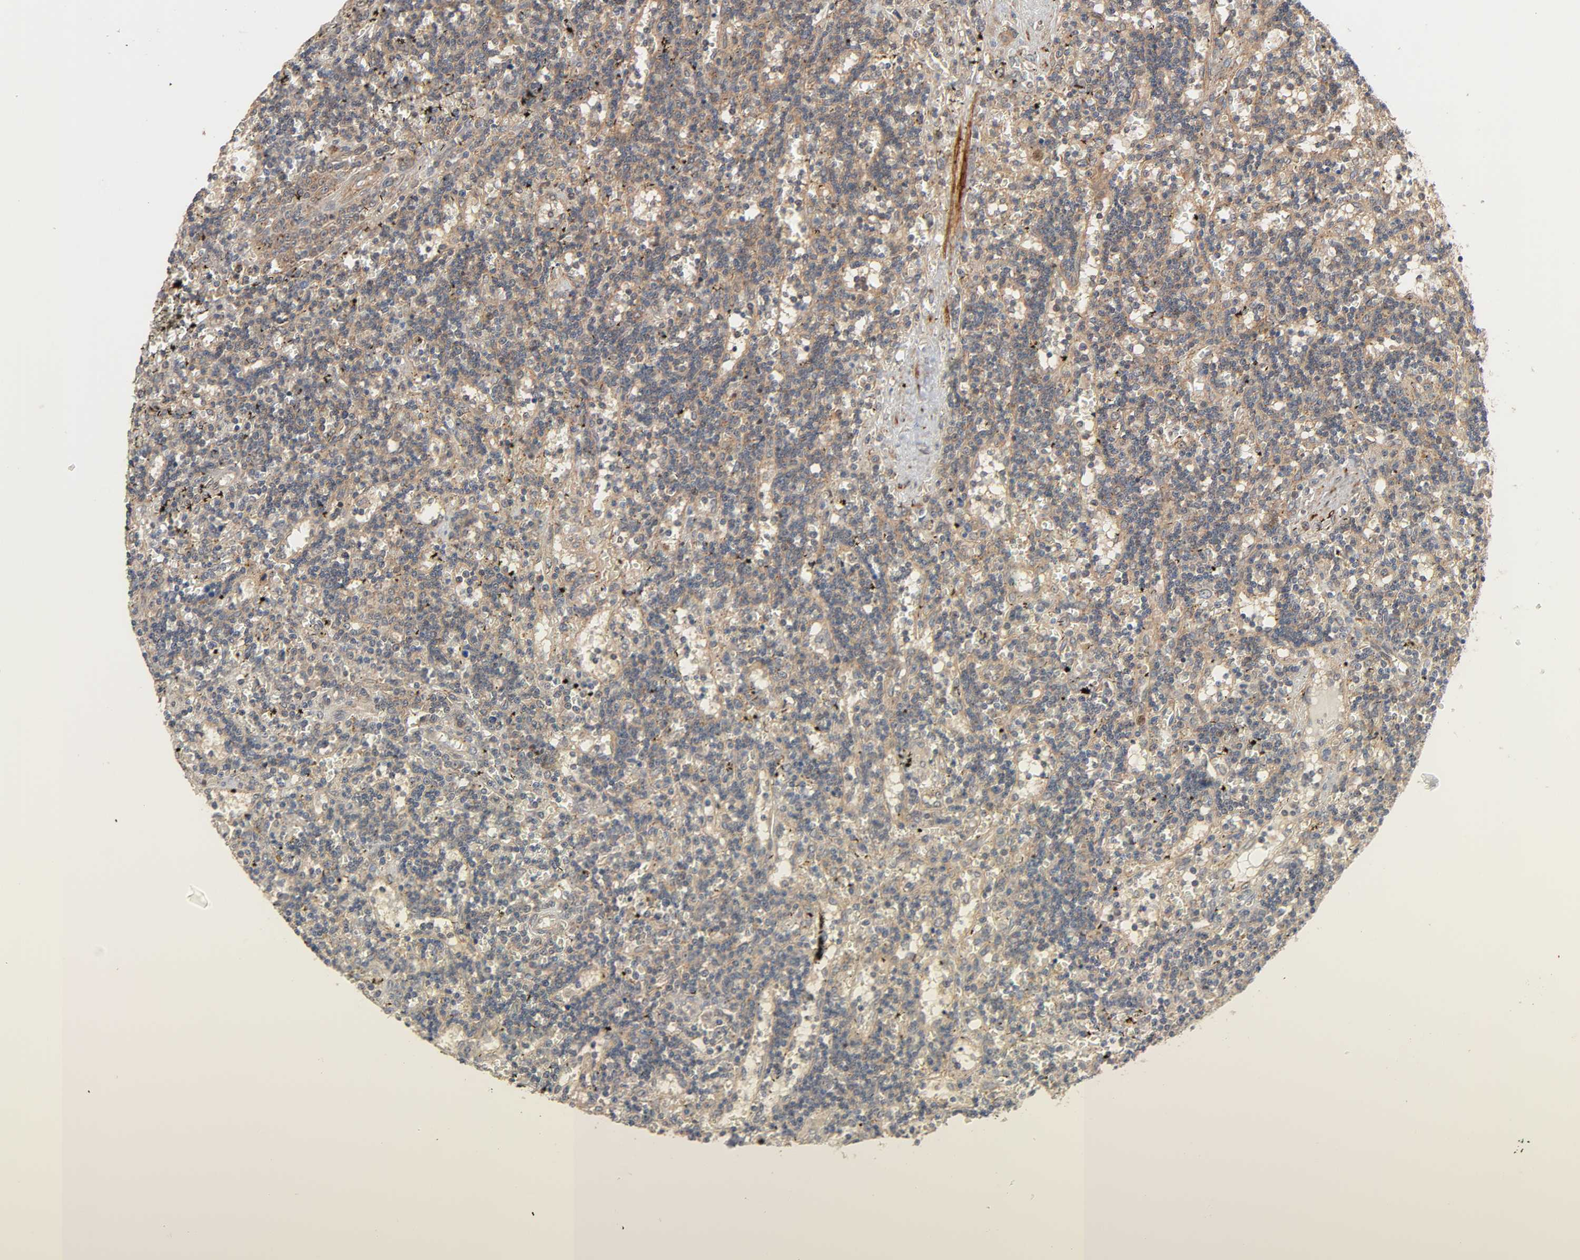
{"staining": {"intensity": "moderate", "quantity": ">75%", "location": "cytoplasmic/membranous"}, "tissue": "lymphoma", "cell_type": "Tumor cells", "image_type": "cancer", "snomed": [{"axis": "morphology", "description": "Malignant lymphoma, non-Hodgkin's type, Low grade"}, {"axis": "topography", "description": "Spleen"}], "caption": "Approximately >75% of tumor cells in human lymphoma exhibit moderate cytoplasmic/membranous protein positivity as visualized by brown immunohistochemical staining.", "gene": "NEMF", "patient": {"sex": "male", "age": 60}}